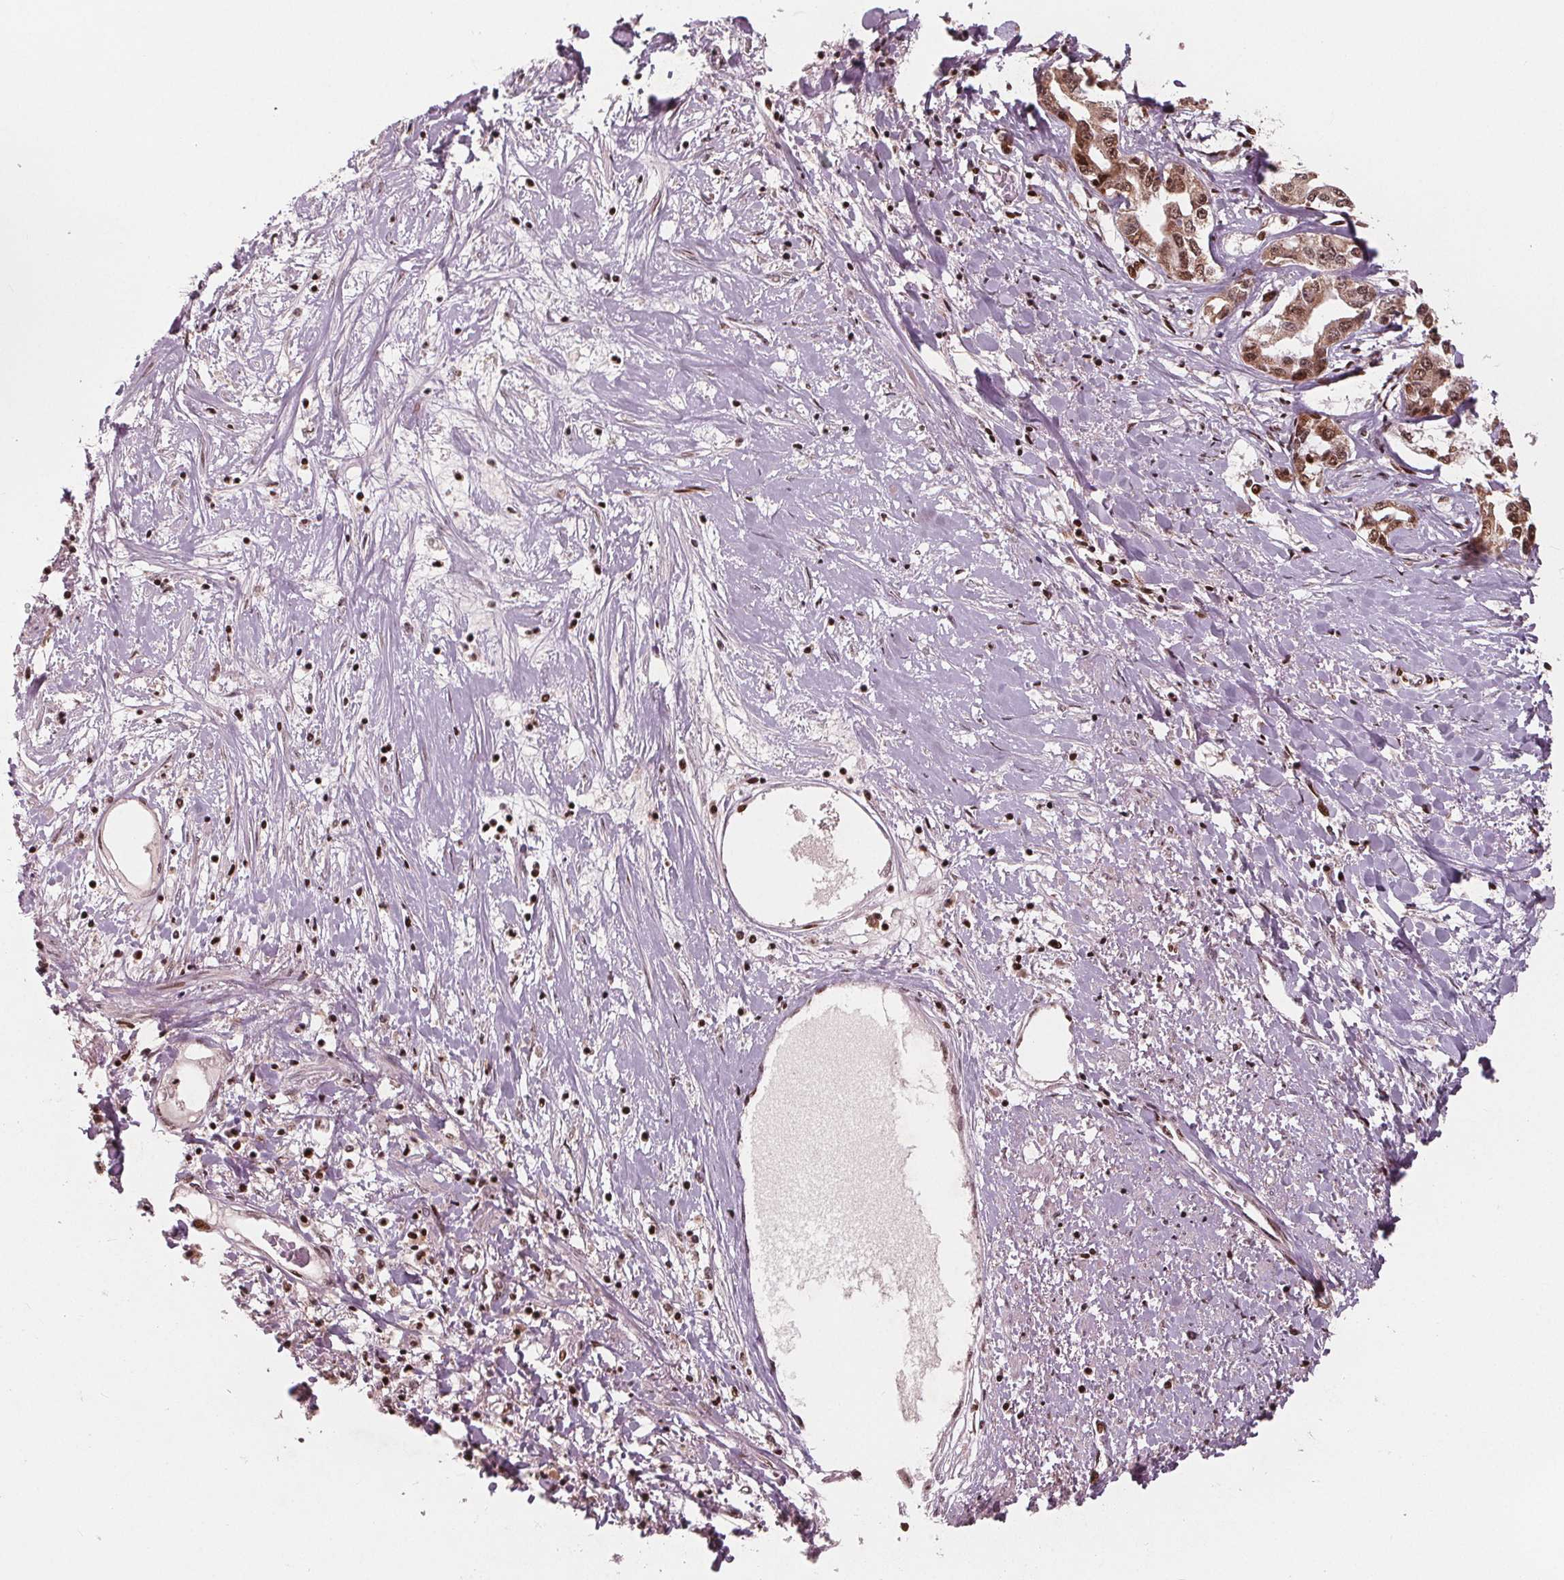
{"staining": {"intensity": "moderate", "quantity": ">75%", "location": "cytoplasmic/membranous,nuclear"}, "tissue": "liver cancer", "cell_type": "Tumor cells", "image_type": "cancer", "snomed": [{"axis": "morphology", "description": "Cholangiocarcinoma"}, {"axis": "topography", "description": "Liver"}], "caption": "Approximately >75% of tumor cells in human liver cancer (cholangiocarcinoma) show moderate cytoplasmic/membranous and nuclear protein staining as visualized by brown immunohistochemical staining.", "gene": "SNRNP35", "patient": {"sex": "male", "age": 59}}